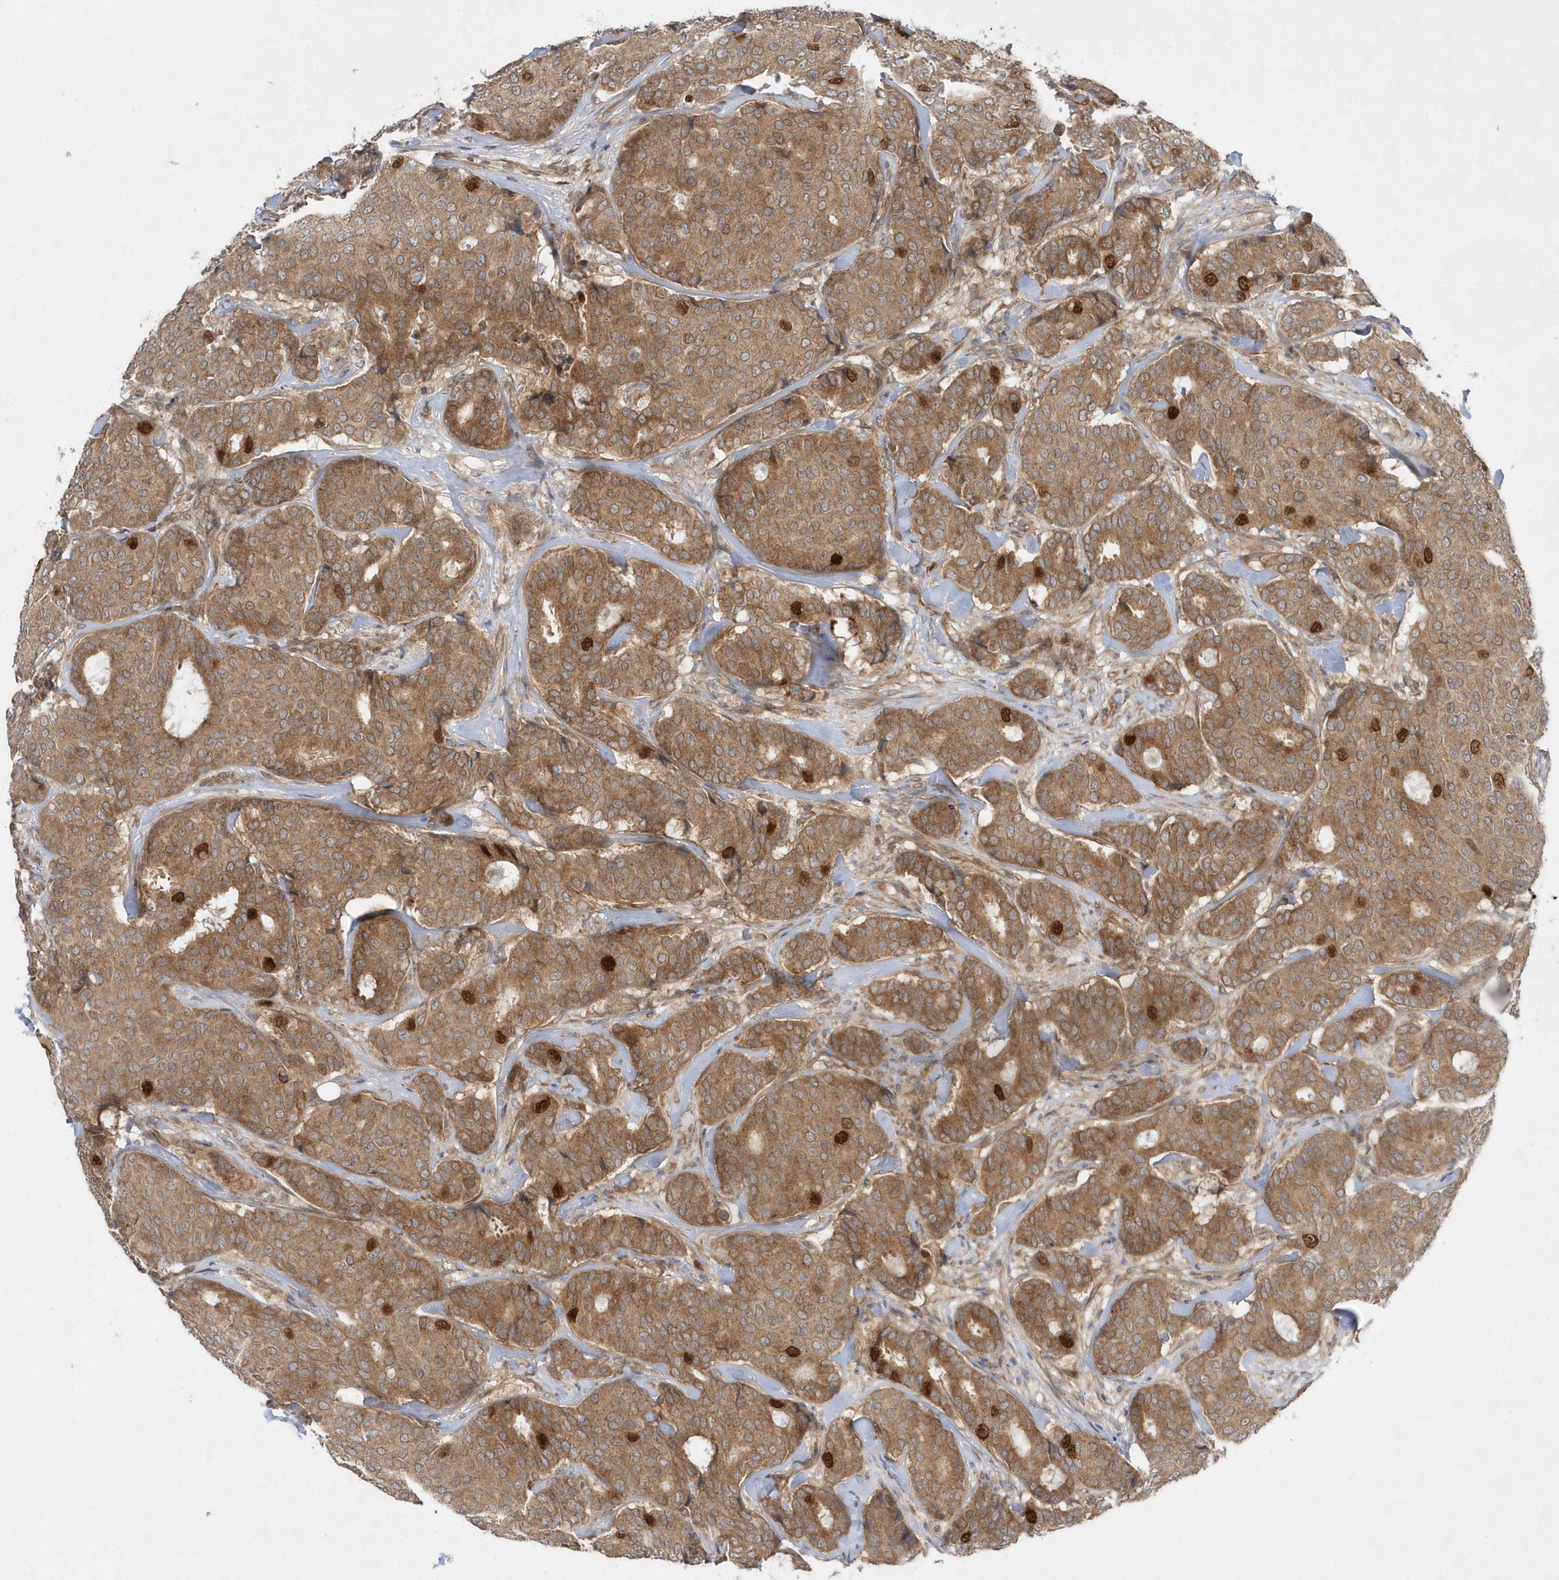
{"staining": {"intensity": "moderate", "quantity": ">75%", "location": "cytoplasmic/membranous,nuclear"}, "tissue": "breast cancer", "cell_type": "Tumor cells", "image_type": "cancer", "snomed": [{"axis": "morphology", "description": "Duct carcinoma"}, {"axis": "topography", "description": "Breast"}], "caption": "Moderate cytoplasmic/membranous and nuclear protein positivity is present in approximately >75% of tumor cells in breast cancer.", "gene": "MXI1", "patient": {"sex": "female", "age": 75}}